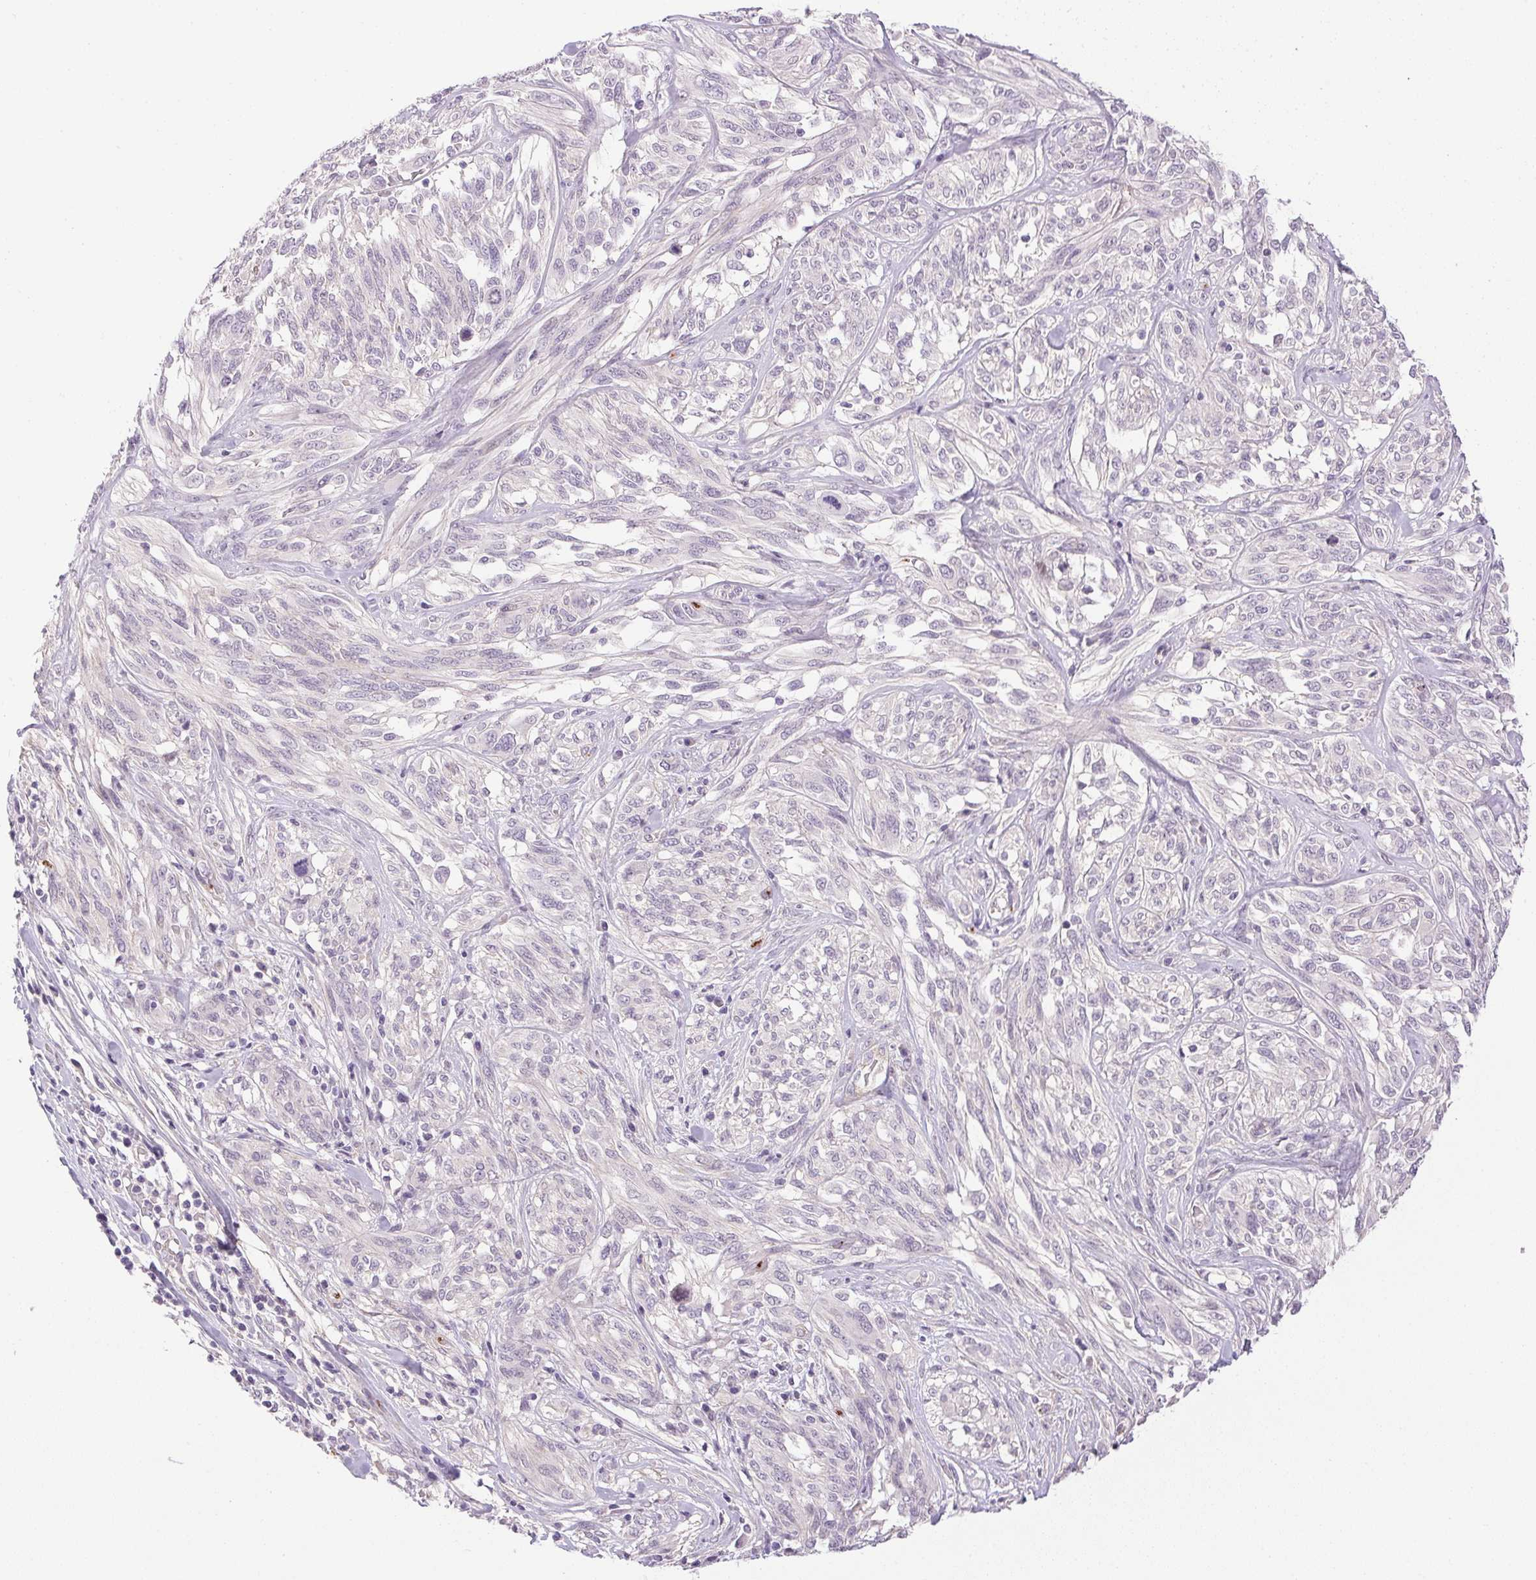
{"staining": {"intensity": "negative", "quantity": "none", "location": "none"}, "tissue": "melanoma", "cell_type": "Tumor cells", "image_type": "cancer", "snomed": [{"axis": "morphology", "description": "Malignant melanoma, NOS"}, {"axis": "topography", "description": "Skin"}], "caption": "Human malignant melanoma stained for a protein using immunohistochemistry (IHC) displays no positivity in tumor cells.", "gene": "PRL", "patient": {"sex": "female", "age": 91}}